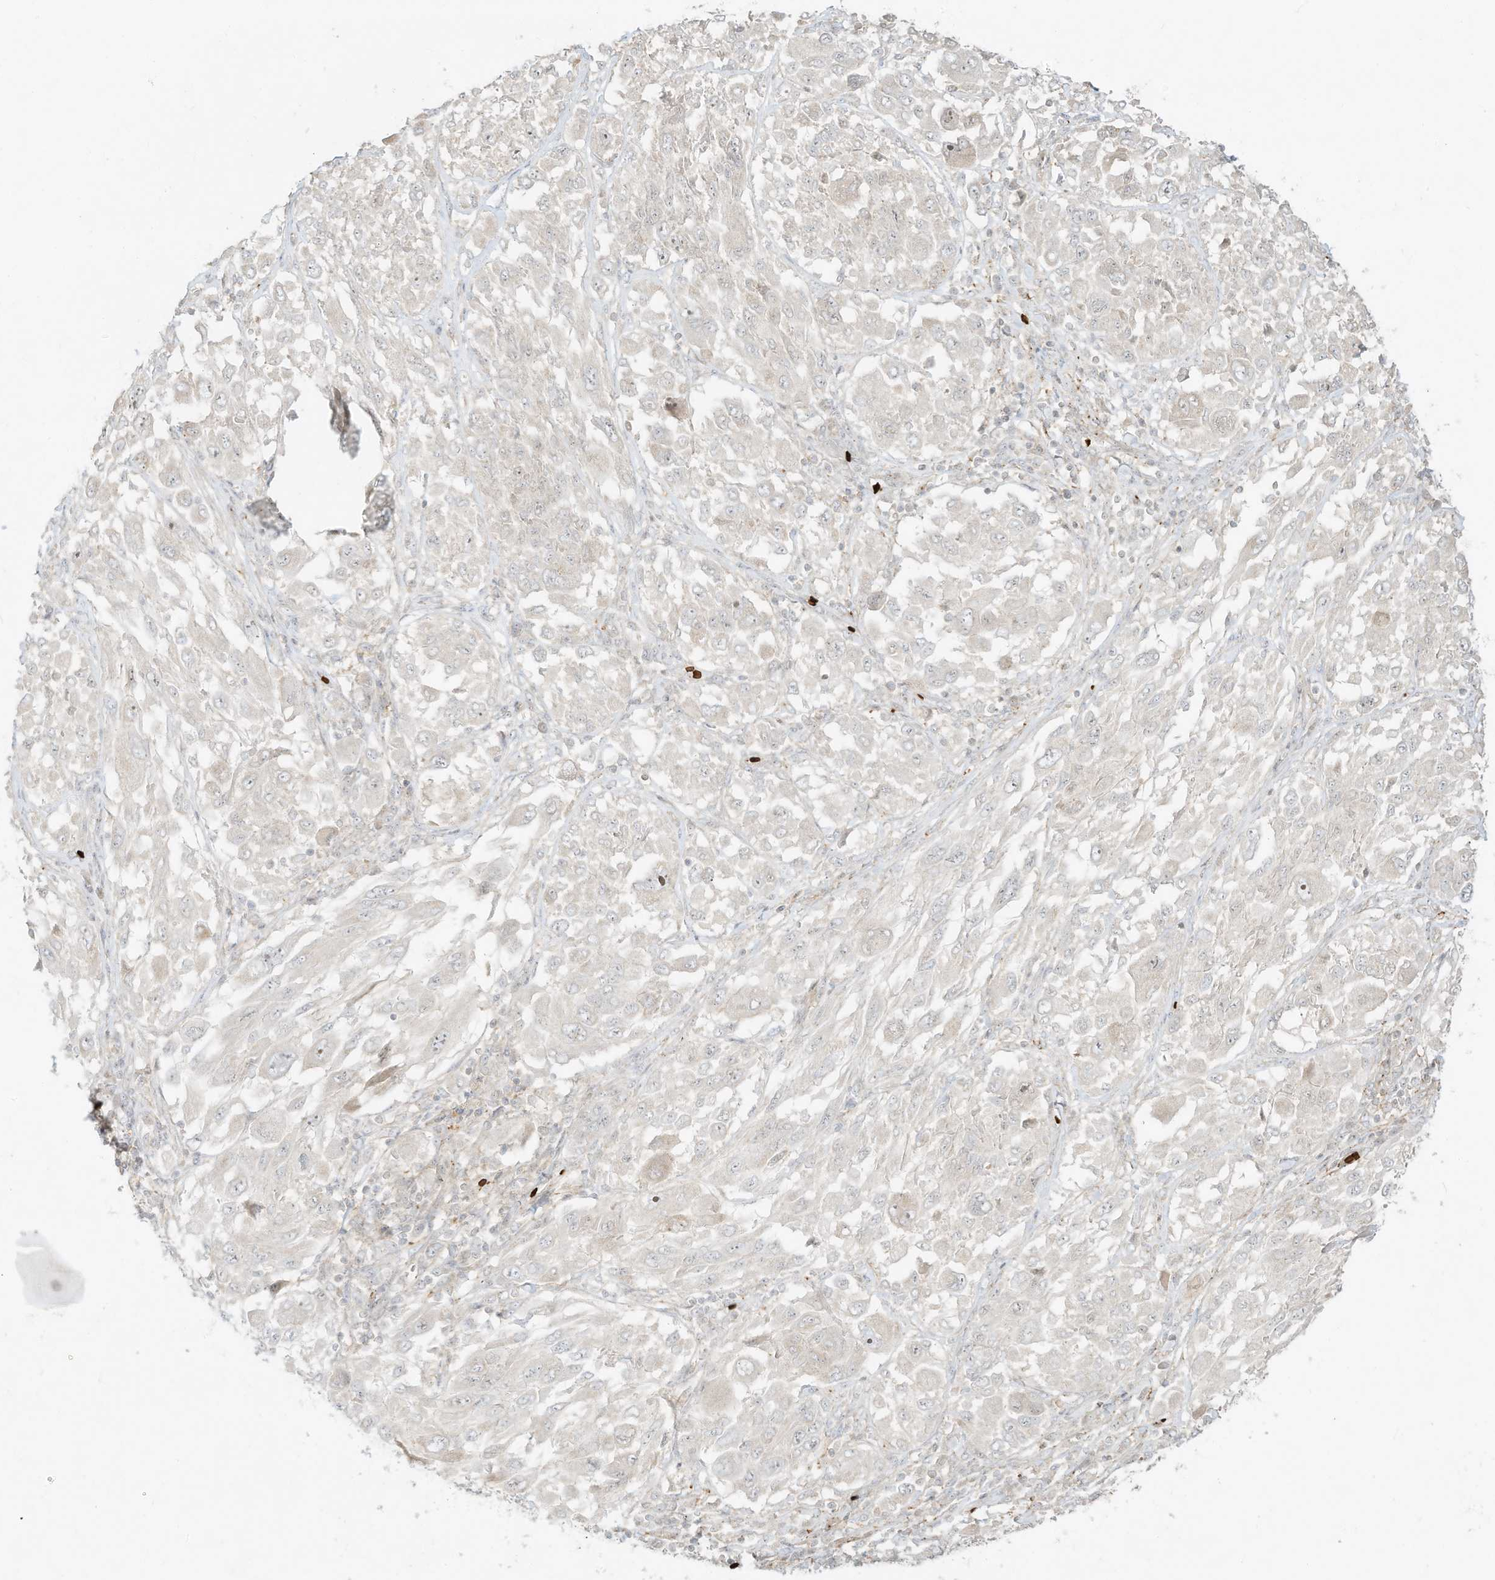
{"staining": {"intensity": "negative", "quantity": "none", "location": "none"}, "tissue": "melanoma", "cell_type": "Tumor cells", "image_type": "cancer", "snomed": [{"axis": "morphology", "description": "Malignant melanoma, NOS"}, {"axis": "topography", "description": "Skin"}], "caption": "Immunohistochemical staining of human malignant melanoma displays no significant positivity in tumor cells.", "gene": "OFD1", "patient": {"sex": "female", "age": 91}}